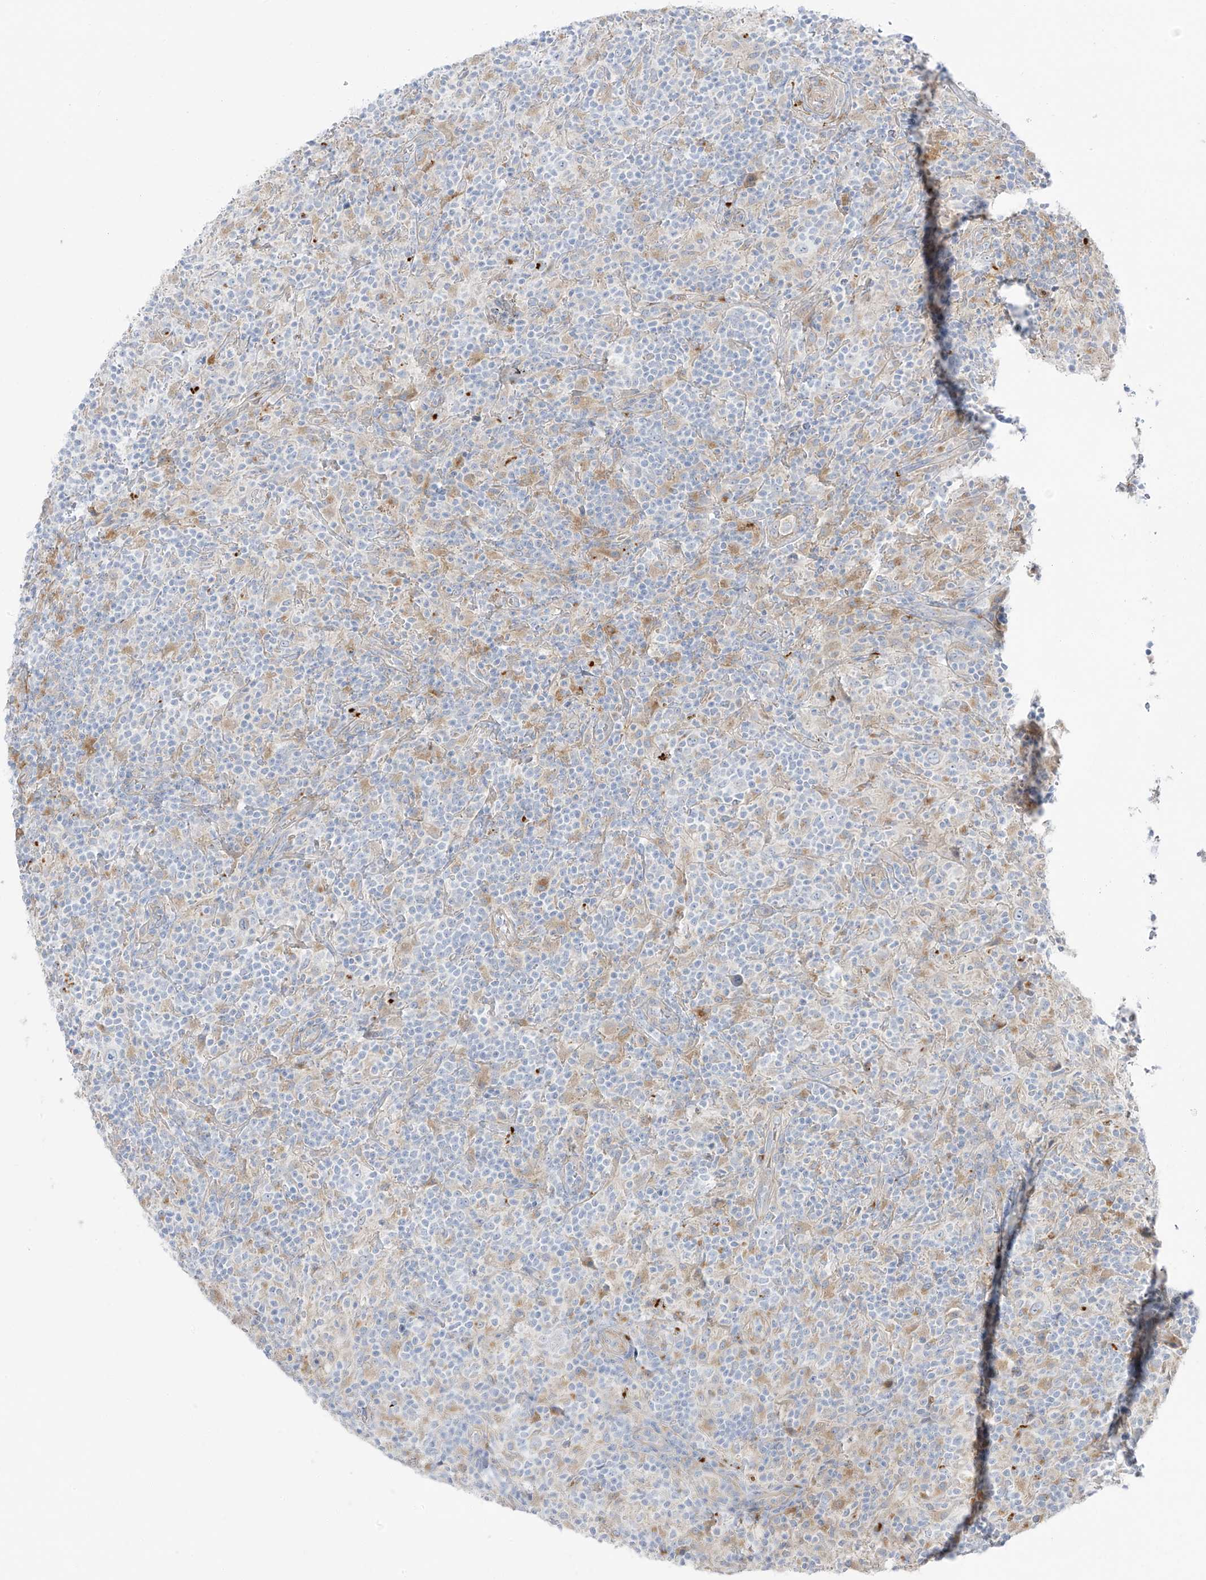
{"staining": {"intensity": "negative", "quantity": "none", "location": "none"}, "tissue": "lymphoma", "cell_type": "Tumor cells", "image_type": "cancer", "snomed": [{"axis": "morphology", "description": "Hodgkin's disease, NOS"}, {"axis": "topography", "description": "Lymph node"}], "caption": "Immunohistochemistry histopathology image of lymphoma stained for a protein (brown), which reveals no positivity in tumor cells. (Stains: DAB (3,3'-diaminobenzidine) IHC with hematoxylin counter stain, Microscopy: brightfield microscopy at high magnification).", "gene": "TAL2", "patient": {"sex": "male", "age": 70}}